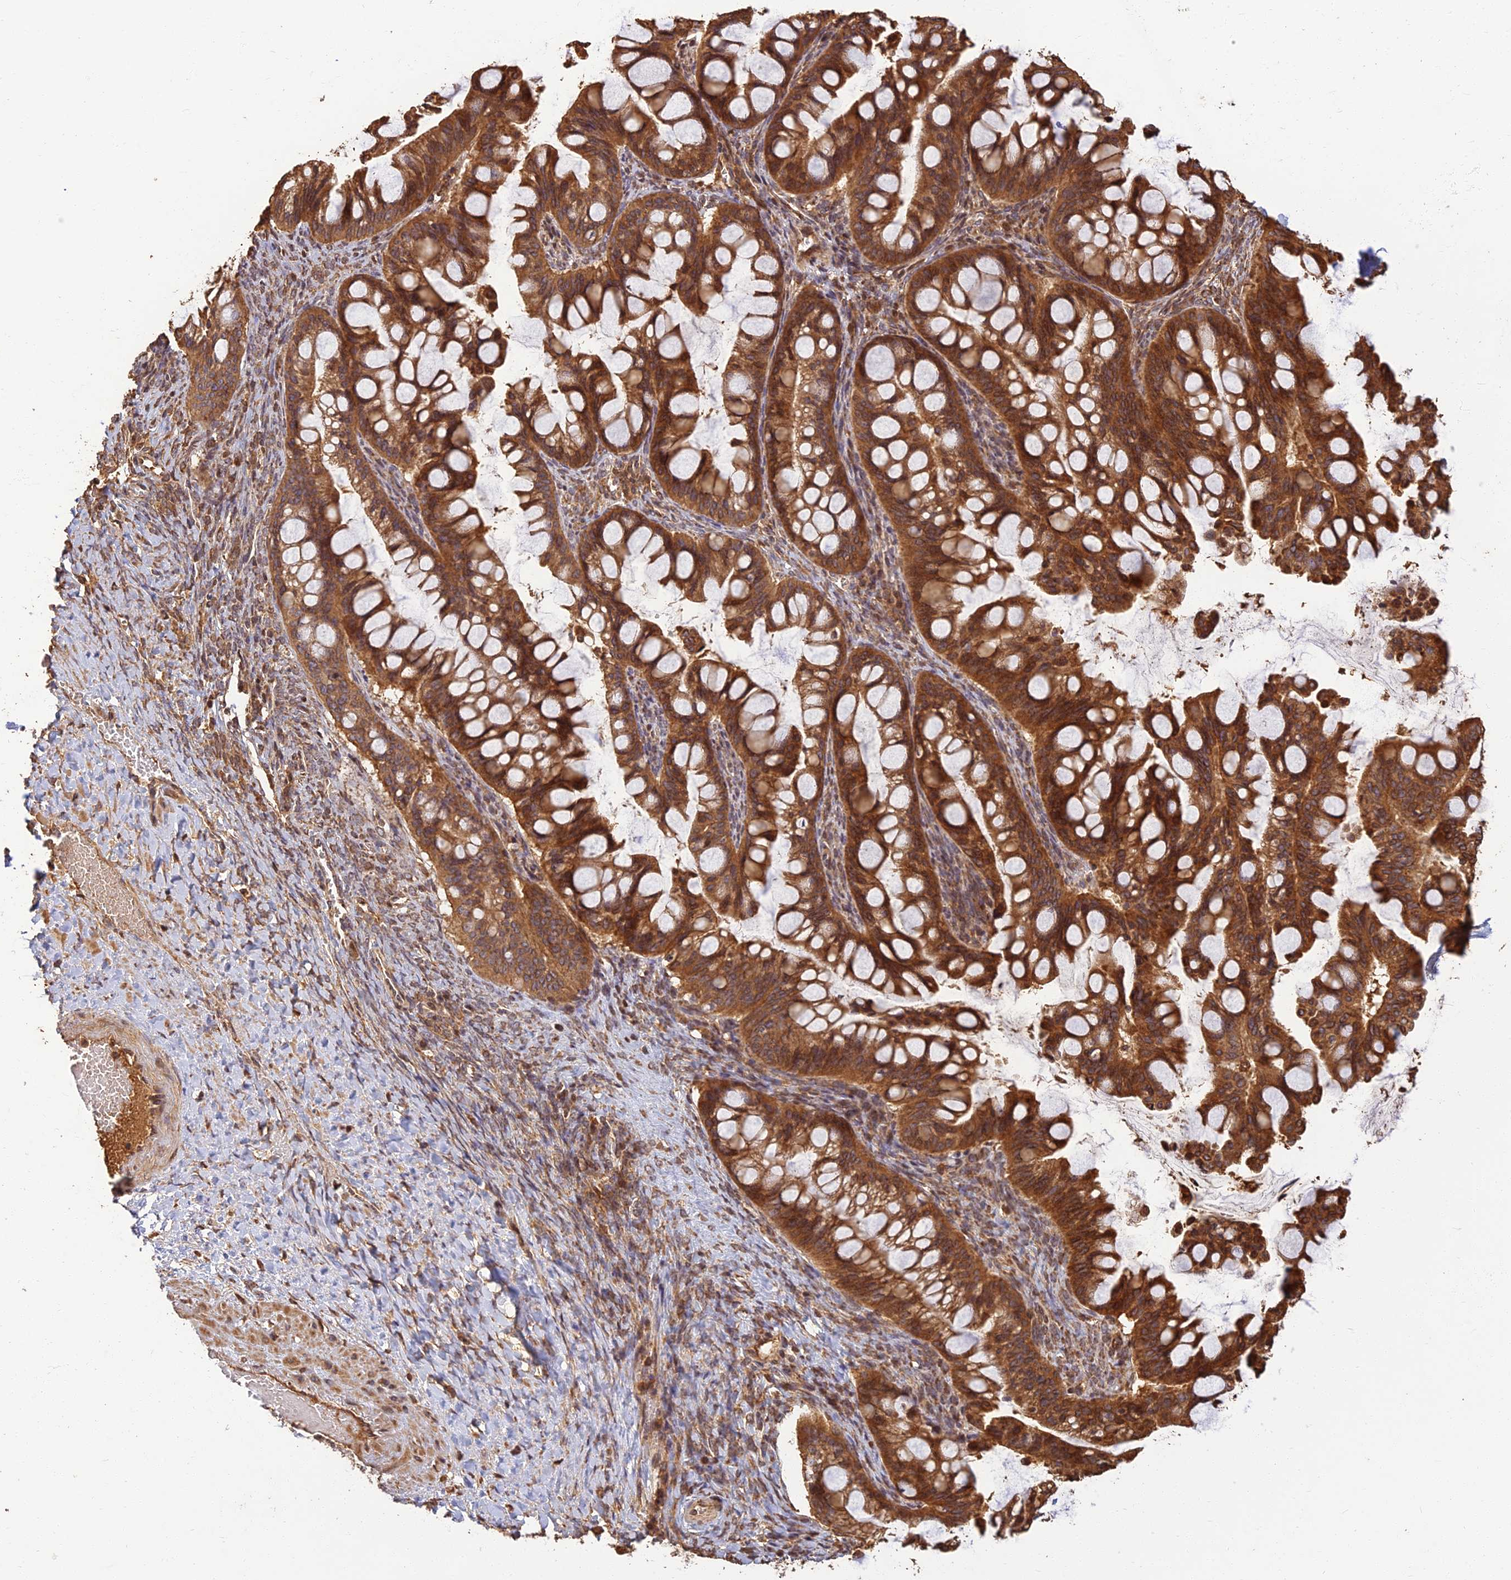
{"staining": {"intensity": "moderate", "quantity": ">75%", "location": "cytoplasmic/membranous"}, "tissue": "ovarian cancer", "cell_type": "Tumor cells", "image_type": "cancer", "snomed": [{"axis": "morphology", "description": "Cystadenocarcinoma, mucinous, NOS"}, {"axis": "topography", "description": "Ovary"}], "caption": "Ovarian cancer (mucinous cystadenocarcinoma) was stained to show a protein in brown. There is medium levels of moderate cytoplasmic/membranous staining in approximately >75% of tumor cells. (DAB IHC with brightfield microscopy, high magnification).", "gene": "CORO1C", "patient": {"sex": "female", "age": 73}}